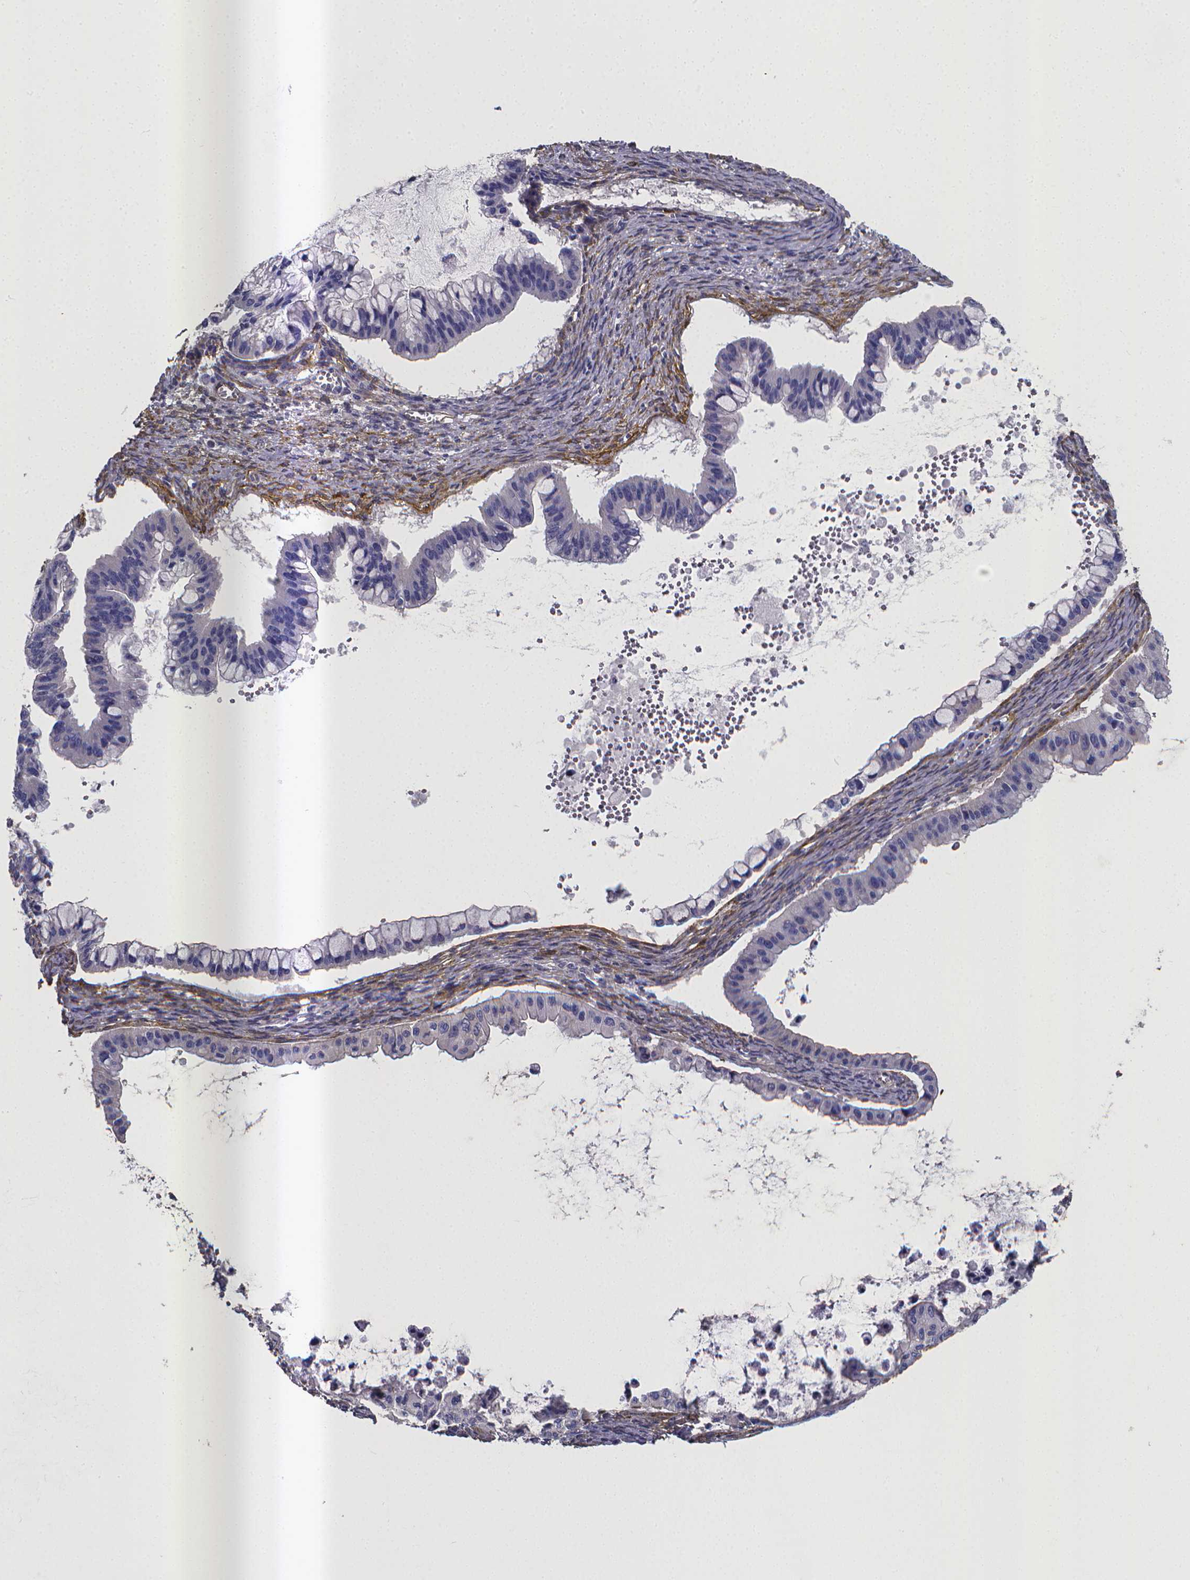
{"staining": {"intensity": "negative", "quantity": "none", "location": "none"}, "tissue": "ovarian cancer", "cell_type": "Tumor cells", "image_type": "cancer", "snomed": [{"axis": "morphology", "description": "Cystadenocarcinoma, mucinous, NOS"}, {"axis": "topography", "description": "Ovary"}], "caption": "Immunohistochemistry (IHC) photomicrograph of neoplastic tissue: human ovarian cancer stained with DAB shows no significant protein positivity in tumor cells. (DAB (3,3'-diaminobenzidine) IHC with hematoxylin counter stain).", "gene": "RERG", "patient": {"sex": "female", "age": 72}}